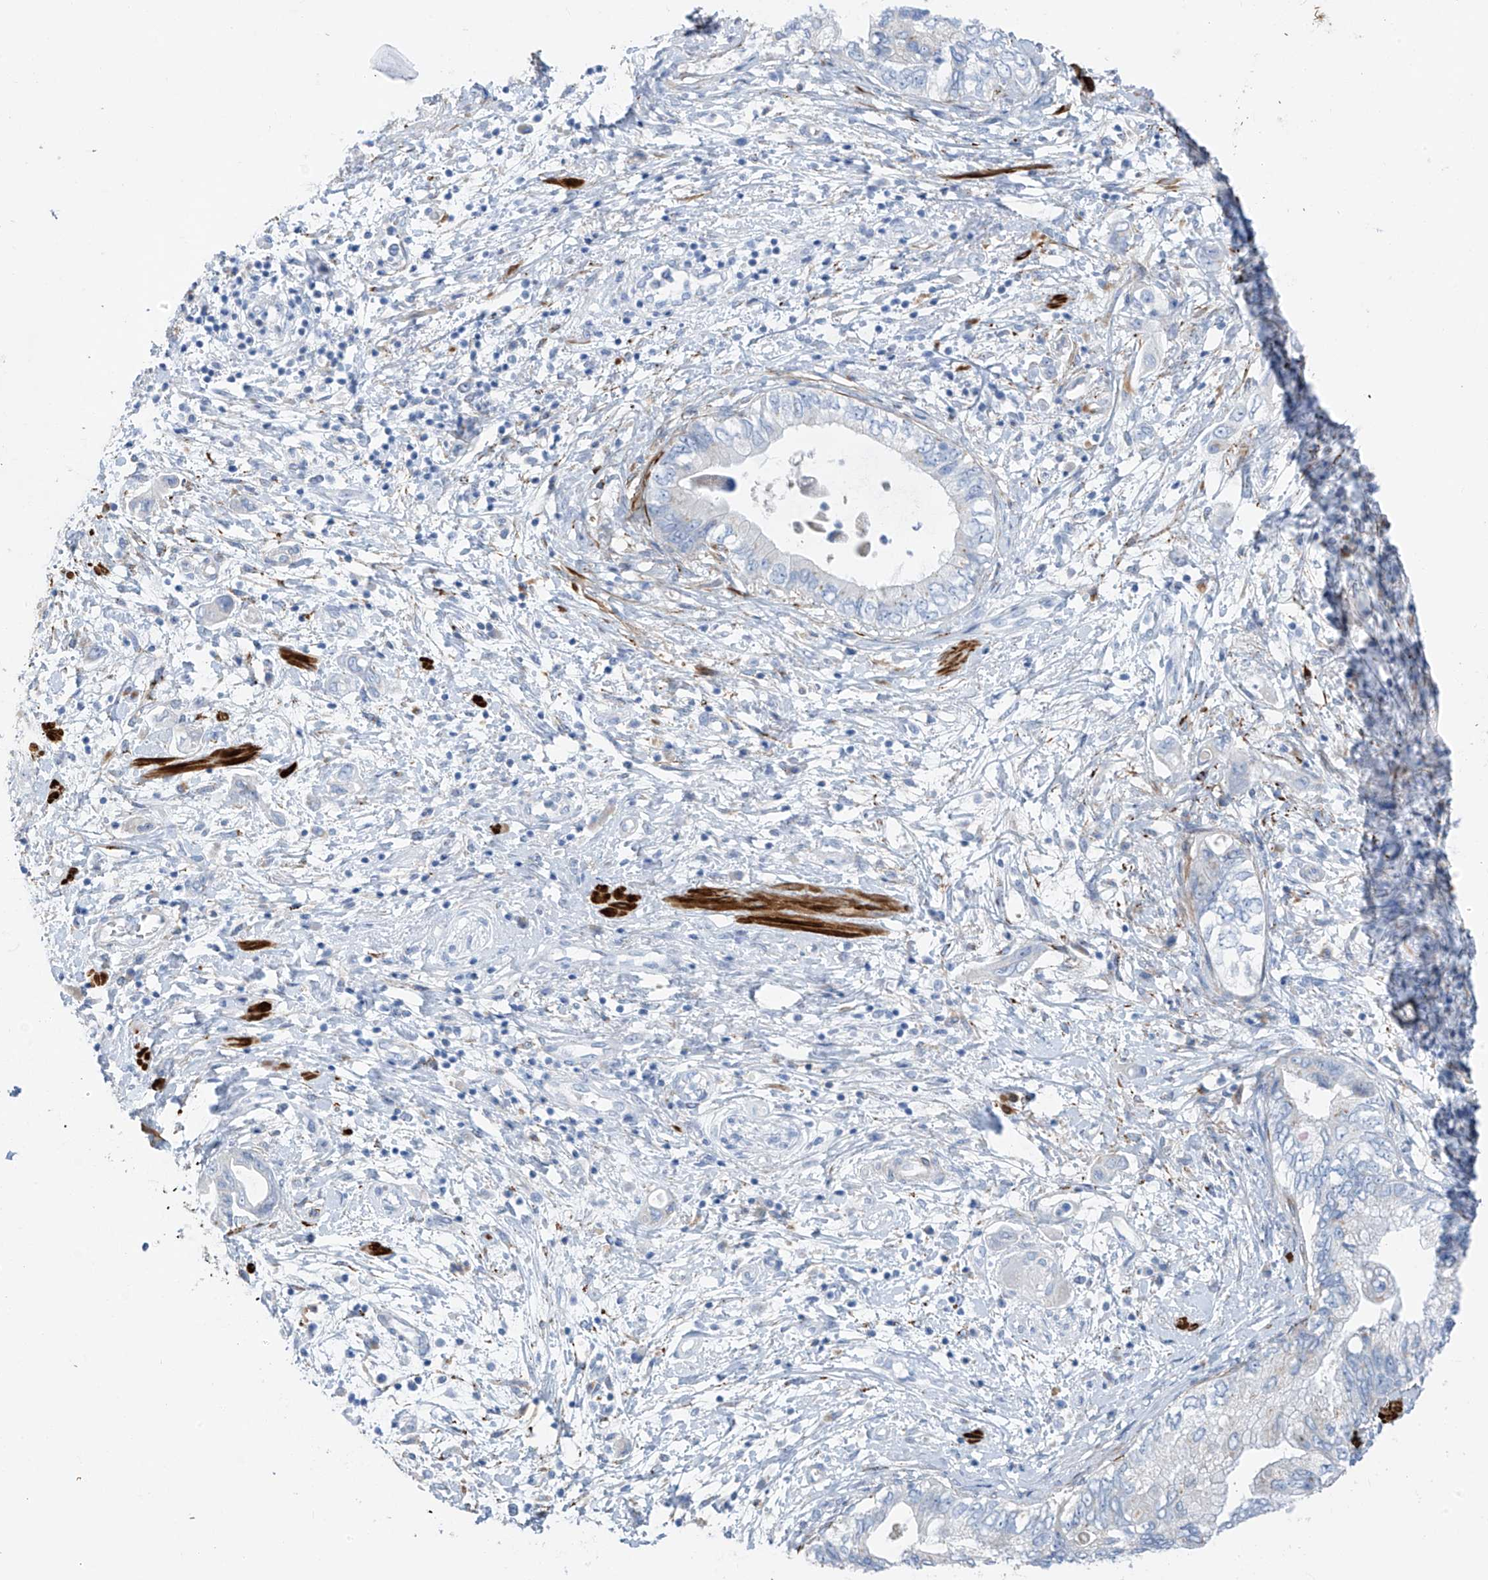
{"staining": {"intensity": "negative", "quantity": "none", "location": "none"}, "tissue": "pancreatic cancer", "cell_type": "Tumor cells", "image_type": "cancer", "snomed": [{"axis": "morphology", "description": "Adenocarcinoma, NOS"}, {"axis": "topography", "description": "Pancreas"}], "caption": "Photomicrograph shows no protein staining in tumor cells of pancreatic cancer (adenocarcinoma) tissue.", "gene": "GLMP", "patient": {"sex": "female", "age": 73}}